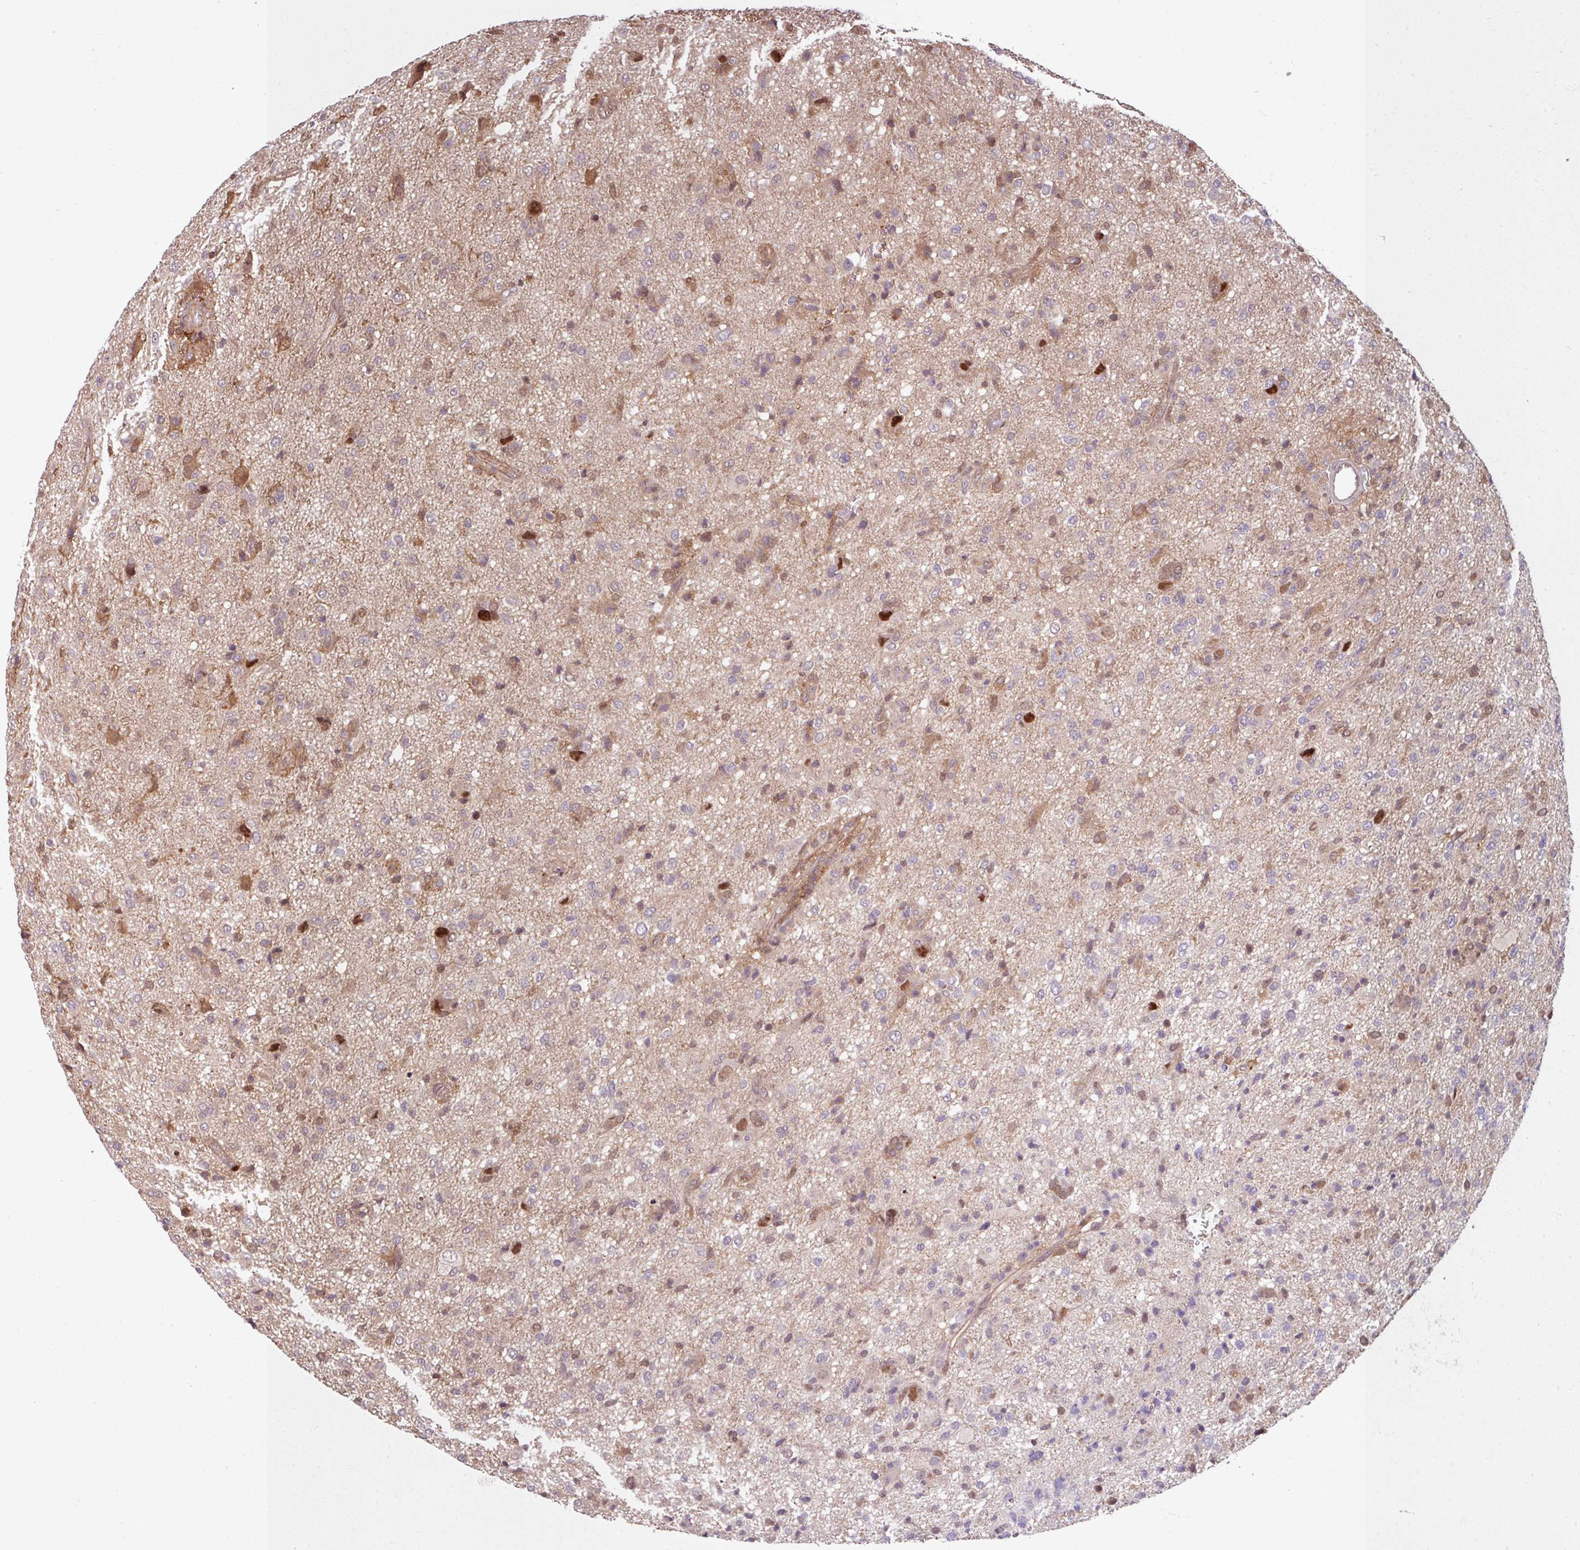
{"staining": {"intensity": "moderate", "quantity": "<25%", "location": "cytoplasmic/membranous,nuclear"}, "tissue": "glioma", "cell_type": "Tumor cells", "image_type": "cancer", "snomed": [{"axis": "morphology", "description": "Glioma, malignant, High grade"}, {"axis": "topography", "description": "Brain"}], "caption": "Protein staining displays moderate cytoplasmic/membranous and nuclear positivity in about <25% of tumor cells in malignant high-grade glioma. The protein of interest is stained brown, and the nuclei are stained in blue (DAB (3,3'-diaminobenzidine) IHC with brightfield microscopy, high magnification).", "gene": "KCTD11", "patient": {"sex": "female", "age": 57}}